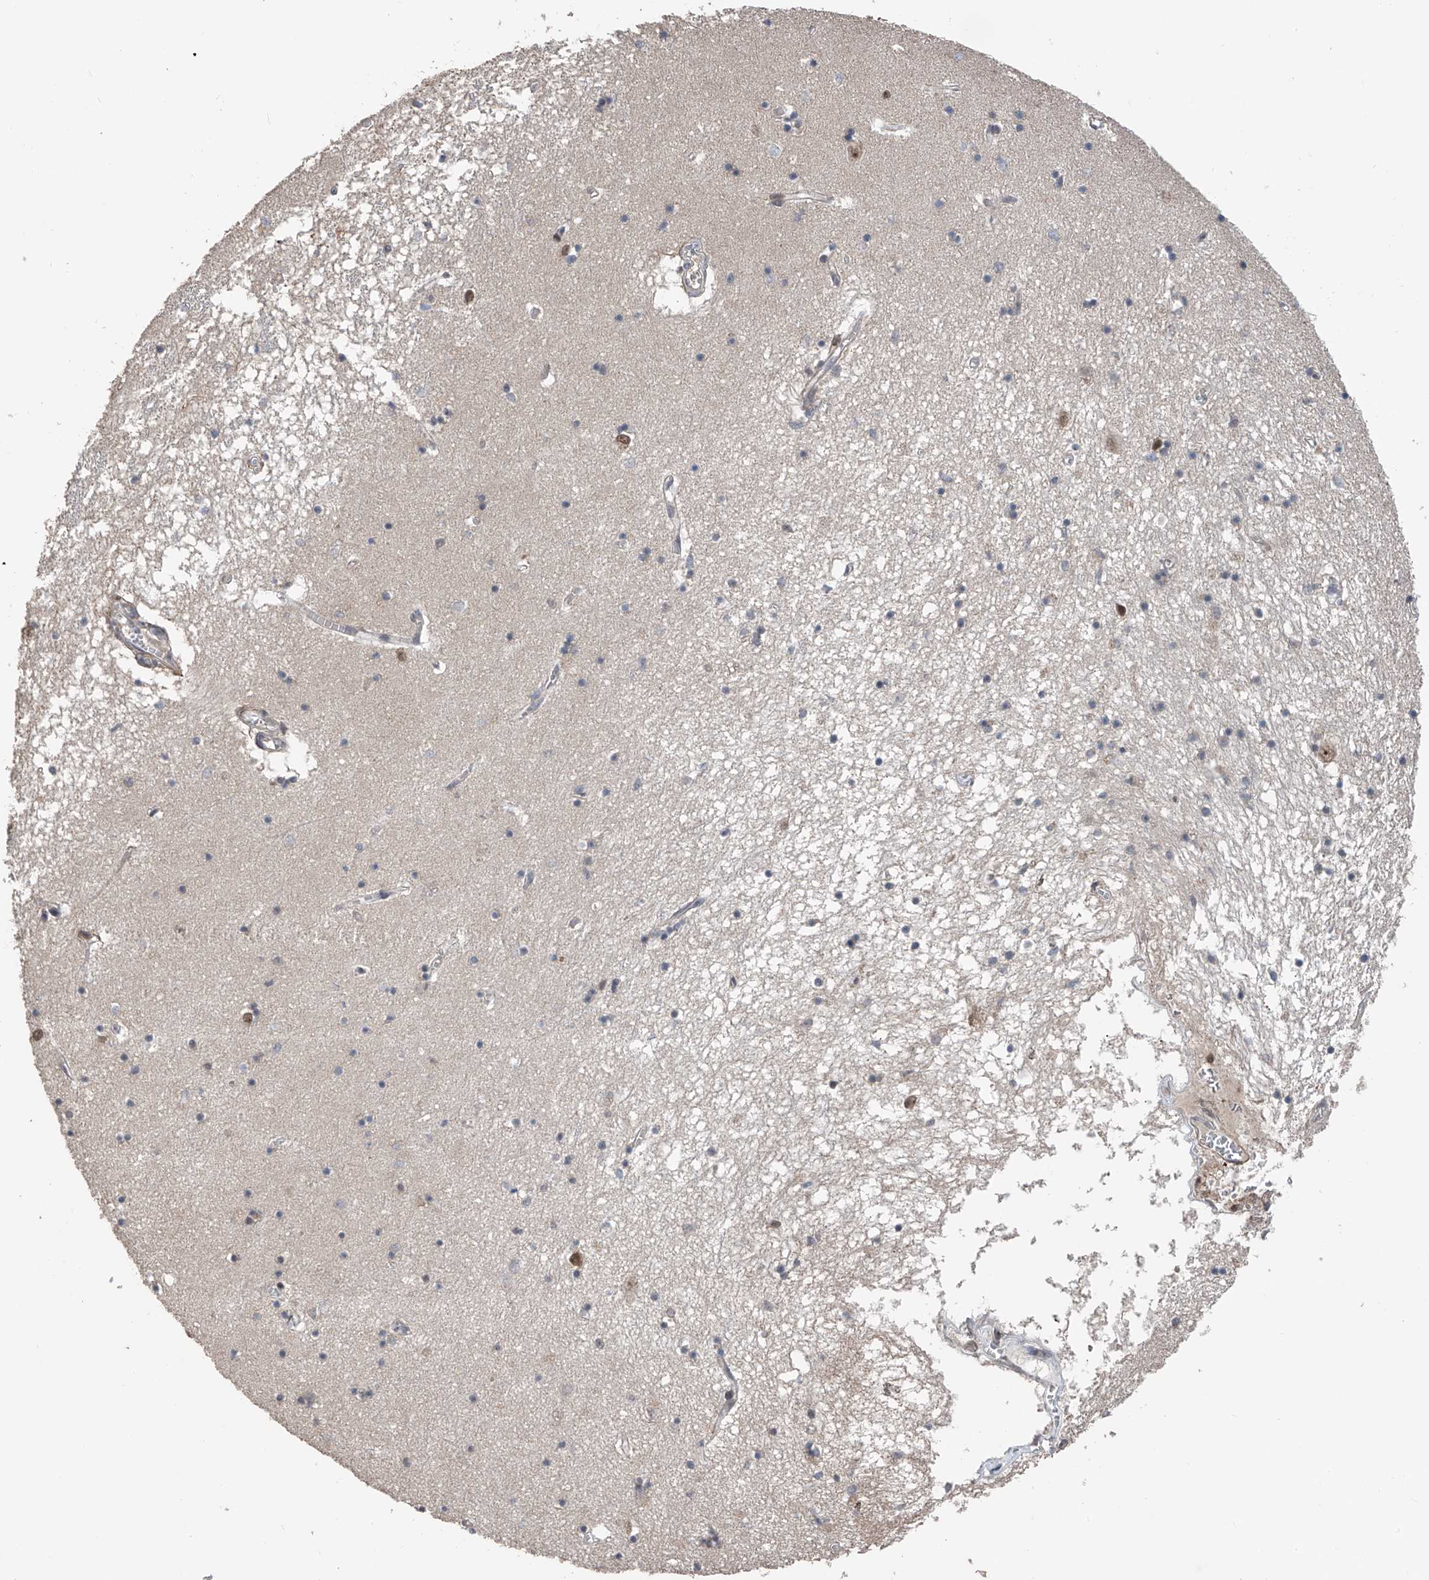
{"staining": {"intensity": "negative", "quantity": "none", "location": "none"}, "tissue": "hippocampus", "cell_type": "Glial cells", "image_type": "normal", "snomed": [{"axis": "morphology", "description": "Normal tissue, NOS"}, {"axis": "topography", "description": "Hippocampus"}], "caption": "Immunohistochemistry photomicrograph of normal hippocampus: hippocampus stained with DAB exhibits no significant protein positivity in glial cells.", "gene": "DNAJC9", "patient": {"sex": "male", "age": 70}}